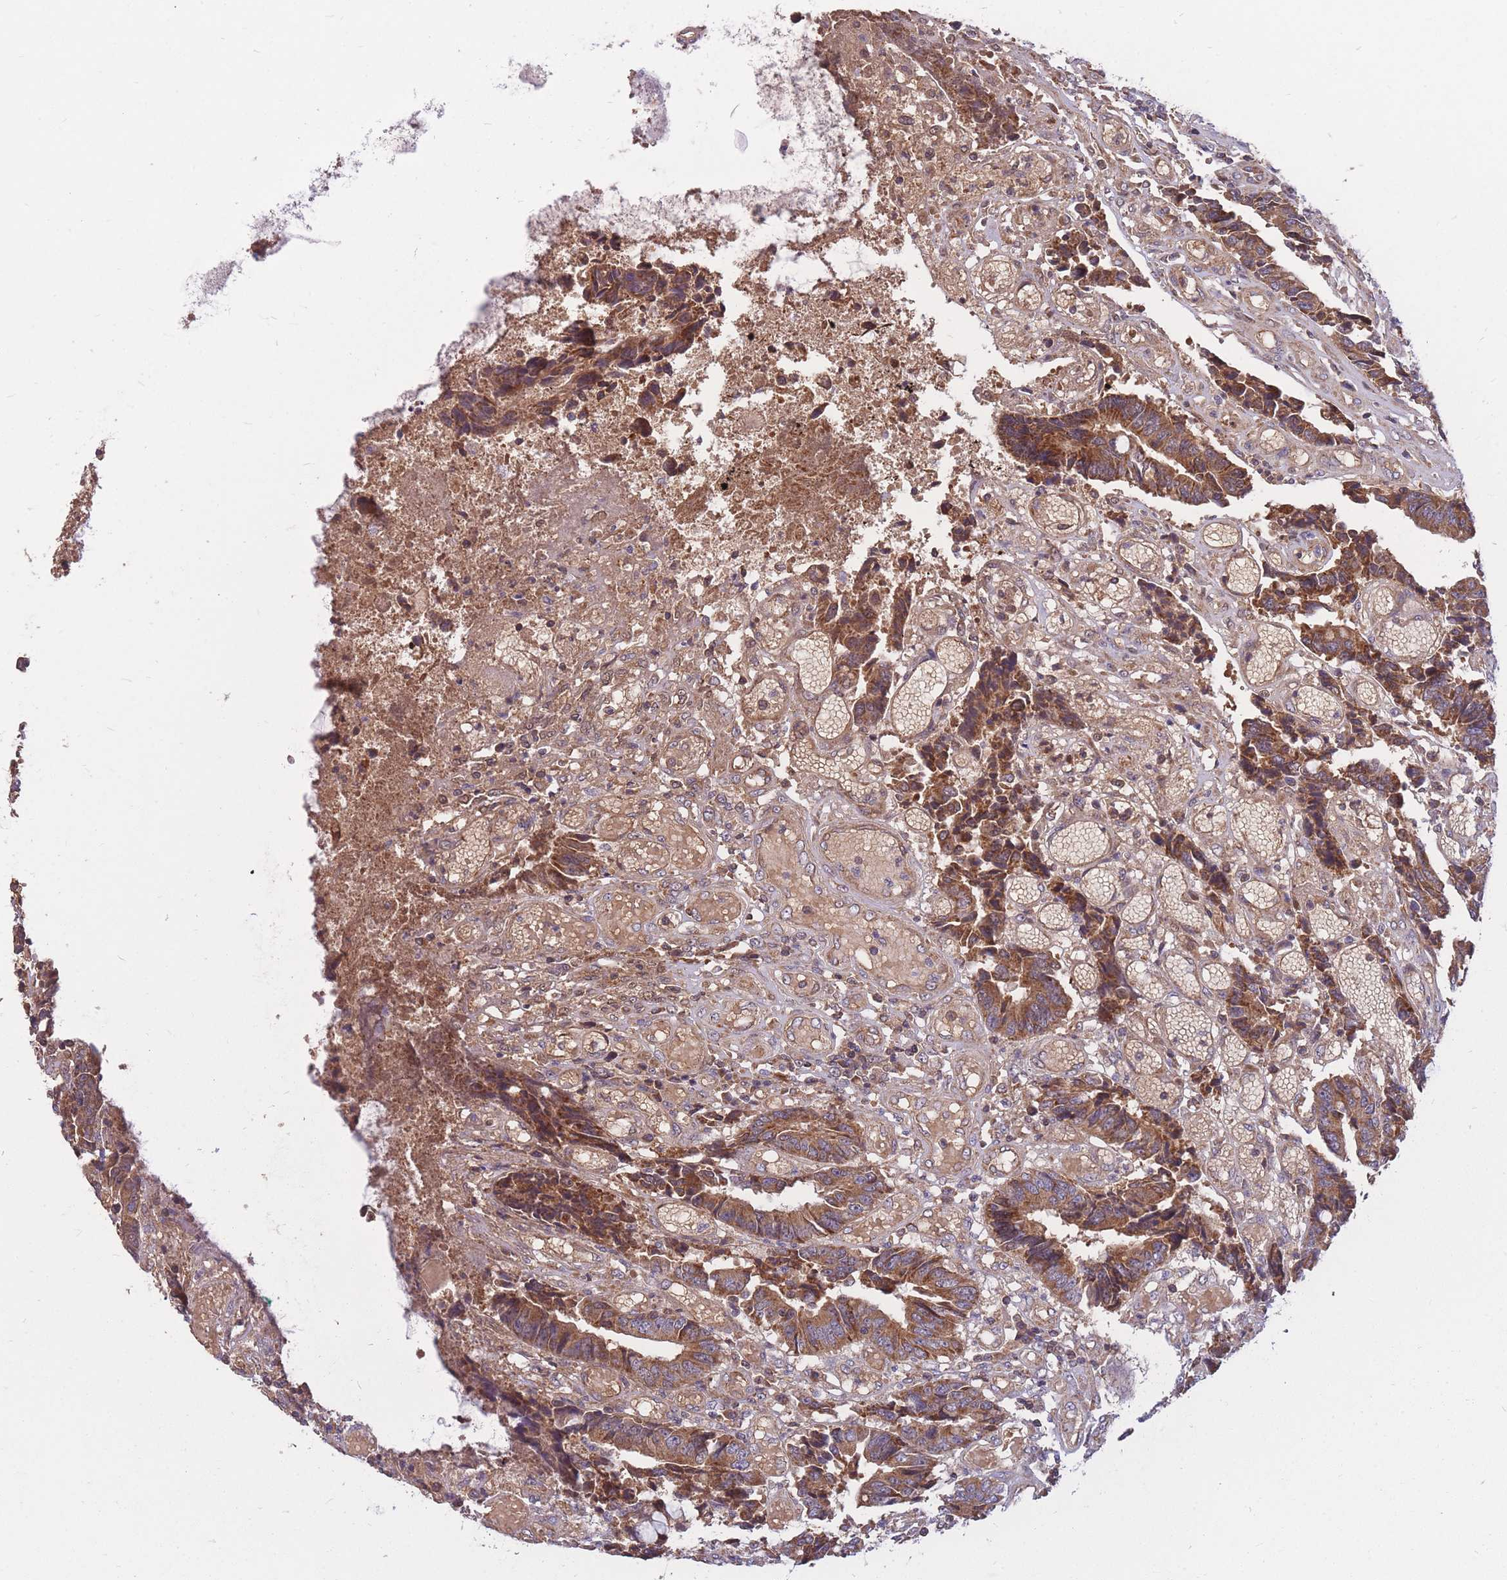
{"staining": {"intensity": "moderate", "quantity": ">75%", "location": "cytoplasmic/membranous"}, "tissue": "colorectal cancer", "cell_type": "Tumor cells", "image_type": "cancer", "snomed": [{"axis": "morphology", "description": "Adenocarcinoma, NOS"}, {"axis": "topography", "description": "Rectum"}], "caption": "Immunohistochemistry micrograph of neoplastic tissue: human colorectal cancer stained using IHC reveals medium levels of moderate protein expression localized specifically in the cytoplasmic/membranous of tumor cells, appearing as a cytoplasmic/membranous brown color.", "gene": "PTPMT1", "patient": {"sex": "male", "age": 84}}